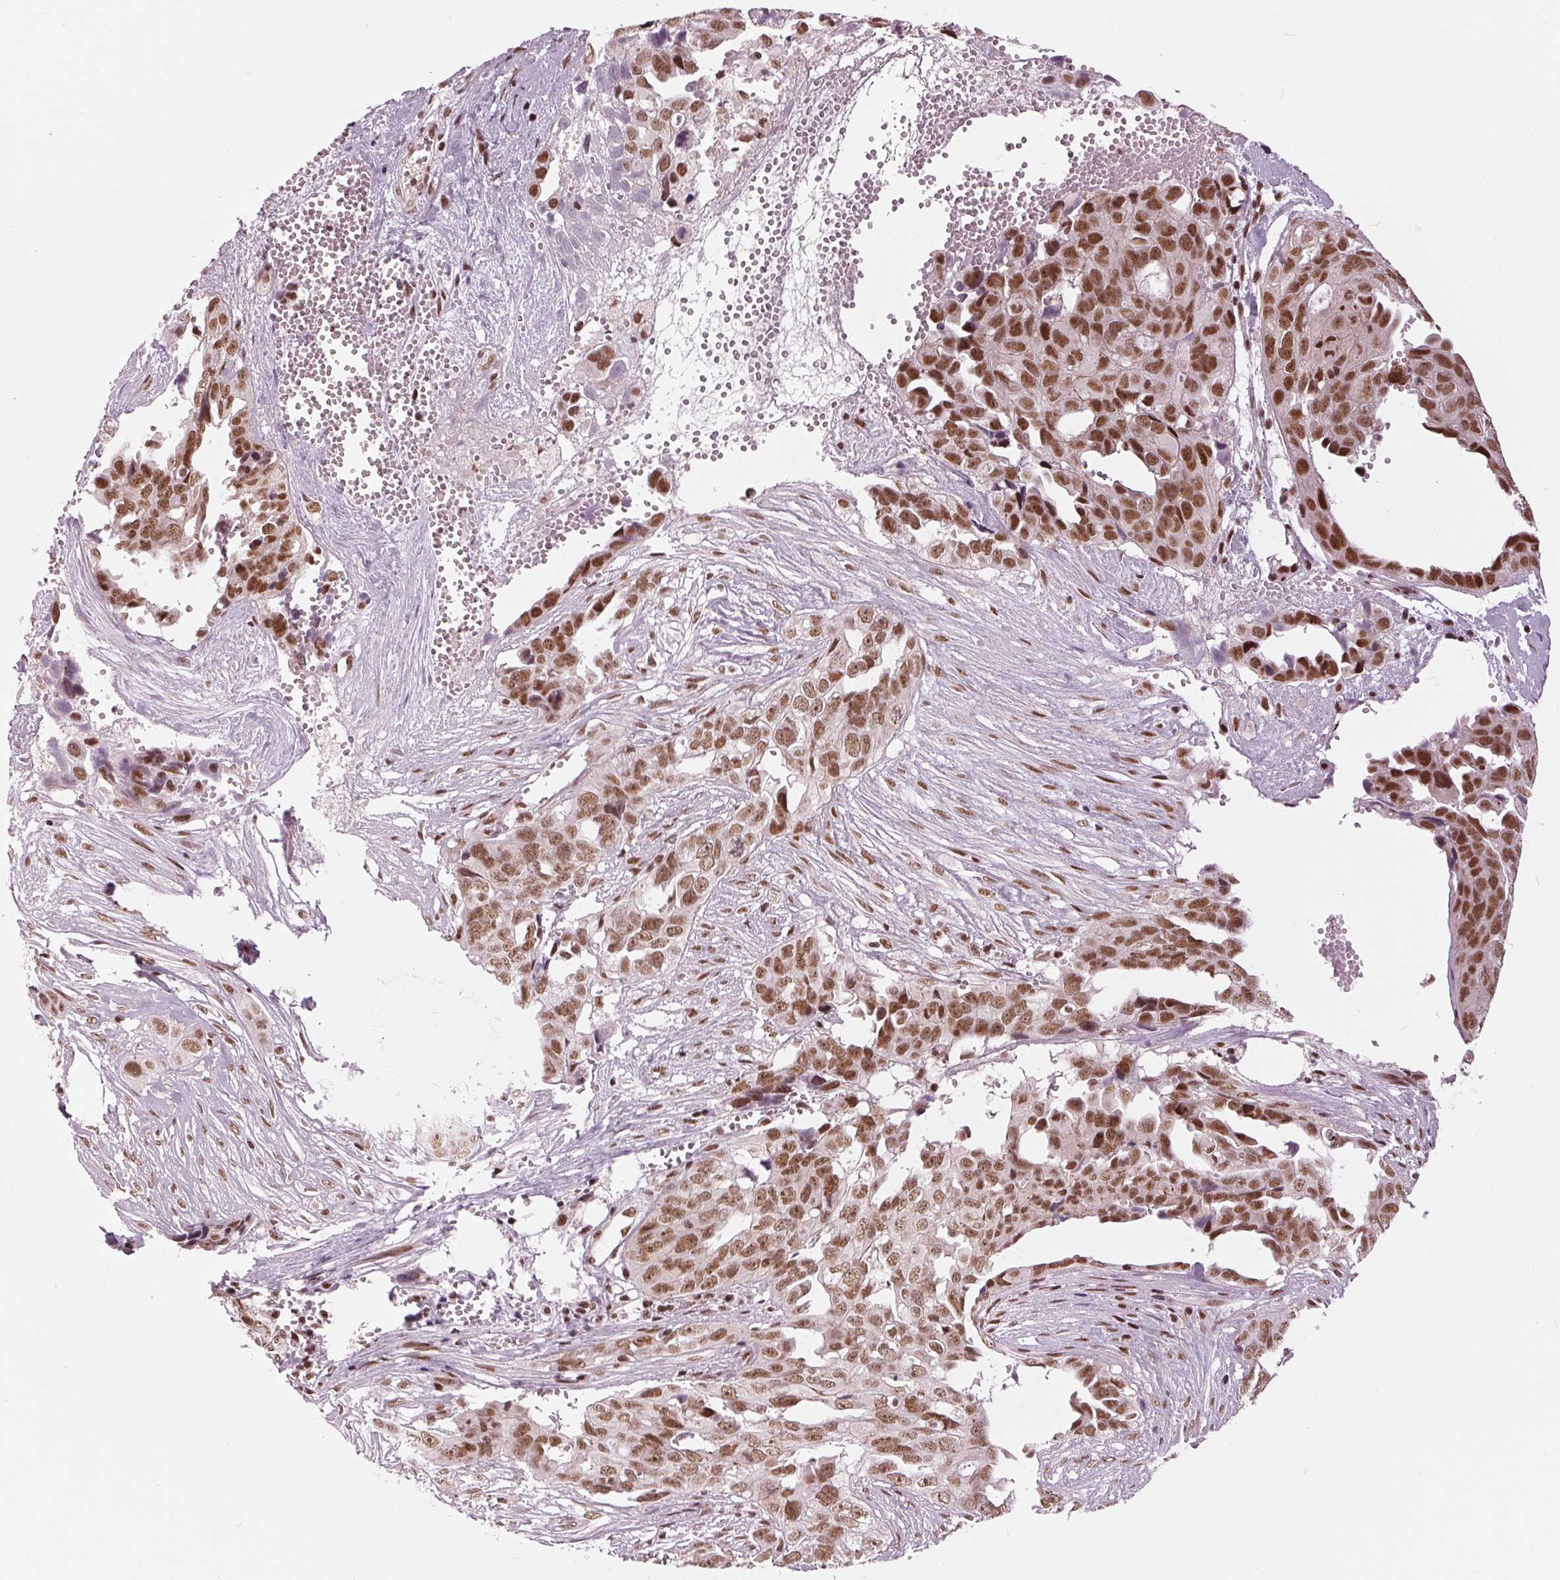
{"staining": {"intensity": "strong", "quantity": ">75%", "location": "nuclear"}, "tissue": "ovarian cancer", "cell_type": "Tumor cells", "image_type": "cancer", "snomed": [{"axis": "morphology", "description": "Carcinoma, endometroid"}, {"axis": "topography", "description": "Ovary"}], "caption": "Endometroid carcinoma (ovarian) tissue exhibits strong nuclear positivity in about >75% of tumor cells, visualized by immunohistochemistry.", "gene": "LSM2", "patient": {"sex": "female", "age": 70}}